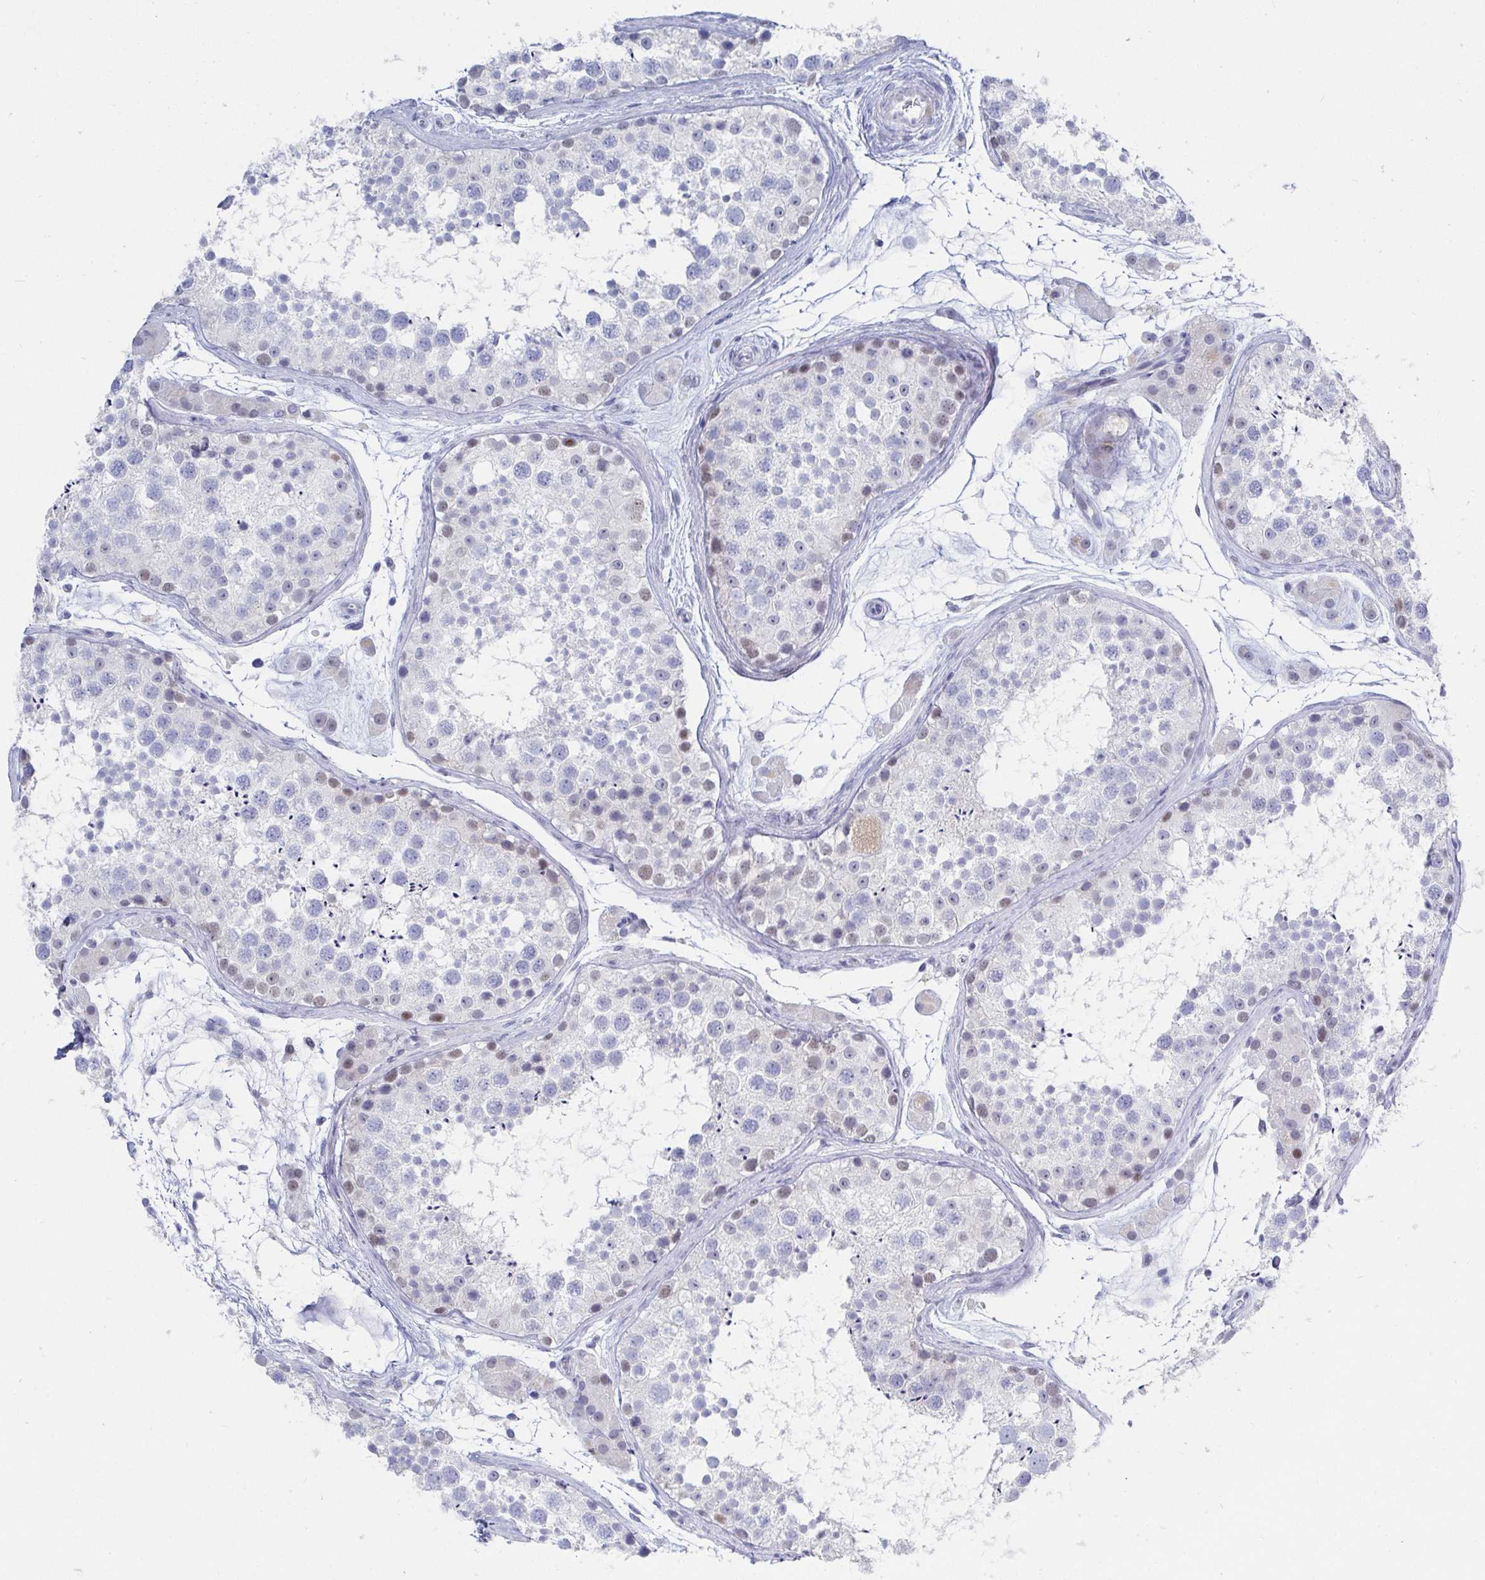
{"staining": {"intensity": "weak", "quantity": "<25%", "location": "nuclear"}, "tissue": "testis", "cell_type": "Cells in seminiferous ducts", "image_type": "normal", "snomed": [{"axis": "morphology", "description": "Normal tissue, NOS"}, {"axis": "topography", "description": "Testis"}], "caption": "Immunohistochemistry (IHC) histopathology image of normal testis: human testis stained with DAB (3,3'-diaminobenzidine) shows no significant protein positivity in cells in seminiferous ducts.", "gene": "OR10K1", "patient": {"sex": "male", "age": 41}}